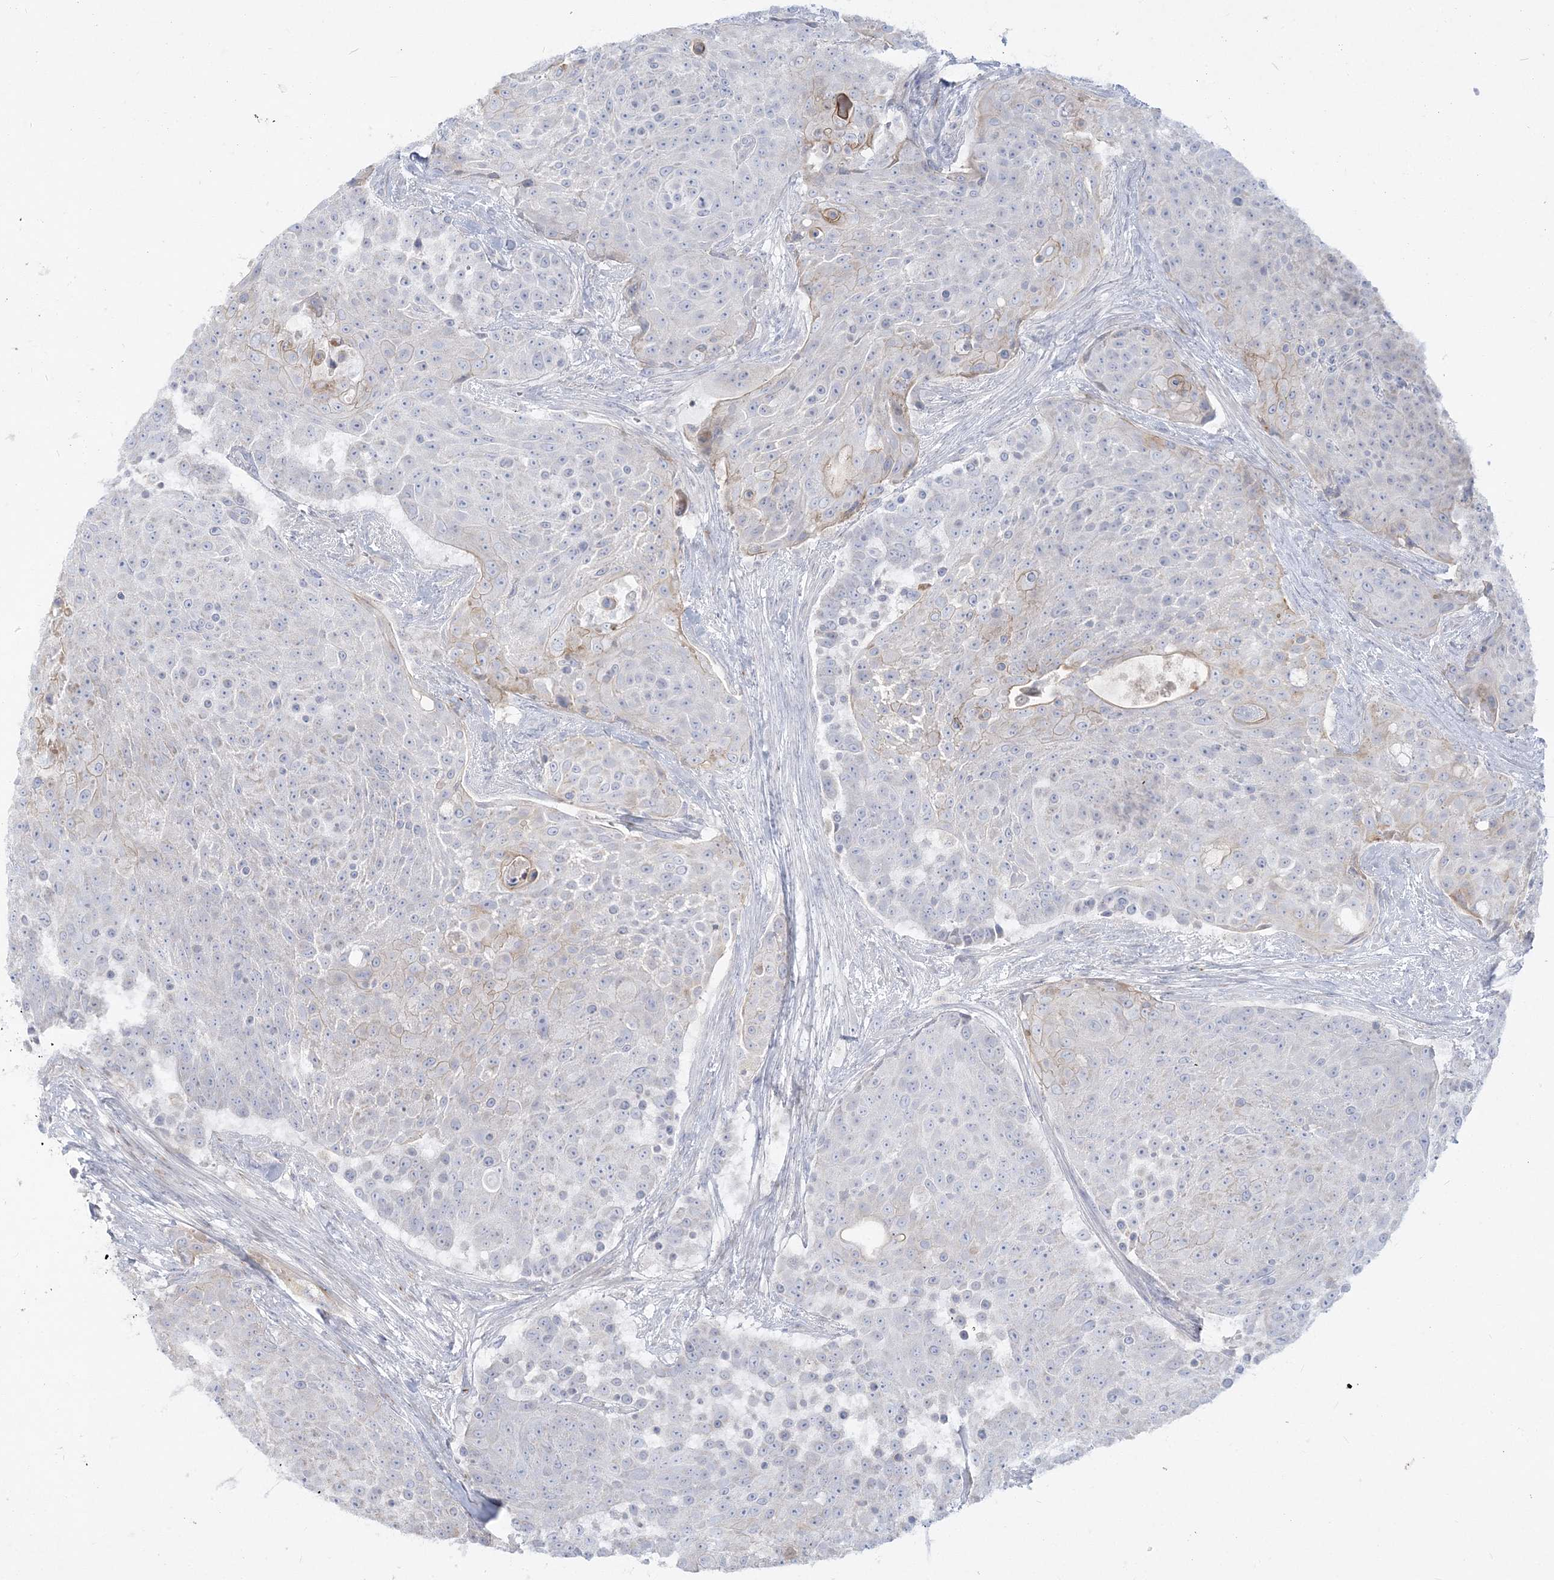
{"staining": {"intensity": "negative", "quantity": "none", "location": "none"}, "tissue": "urothelial cancer", "cell_type": "Tumor cells", "image_type": "cancer", "snomed": [{"axis": "morphology", "description": "Urothelial carcinoma, High grade"}, {"axis": "topography", "description": "Urinary bladder"}], "caption": "There is no significant expression in tumor cells of urothelial carcinoma (high-grade). (Brightfield microscopy of DAB immunohistochemistry at high magnification).", "gene": "GPAT2", "patient": {"sex": "female", "age": 63}}